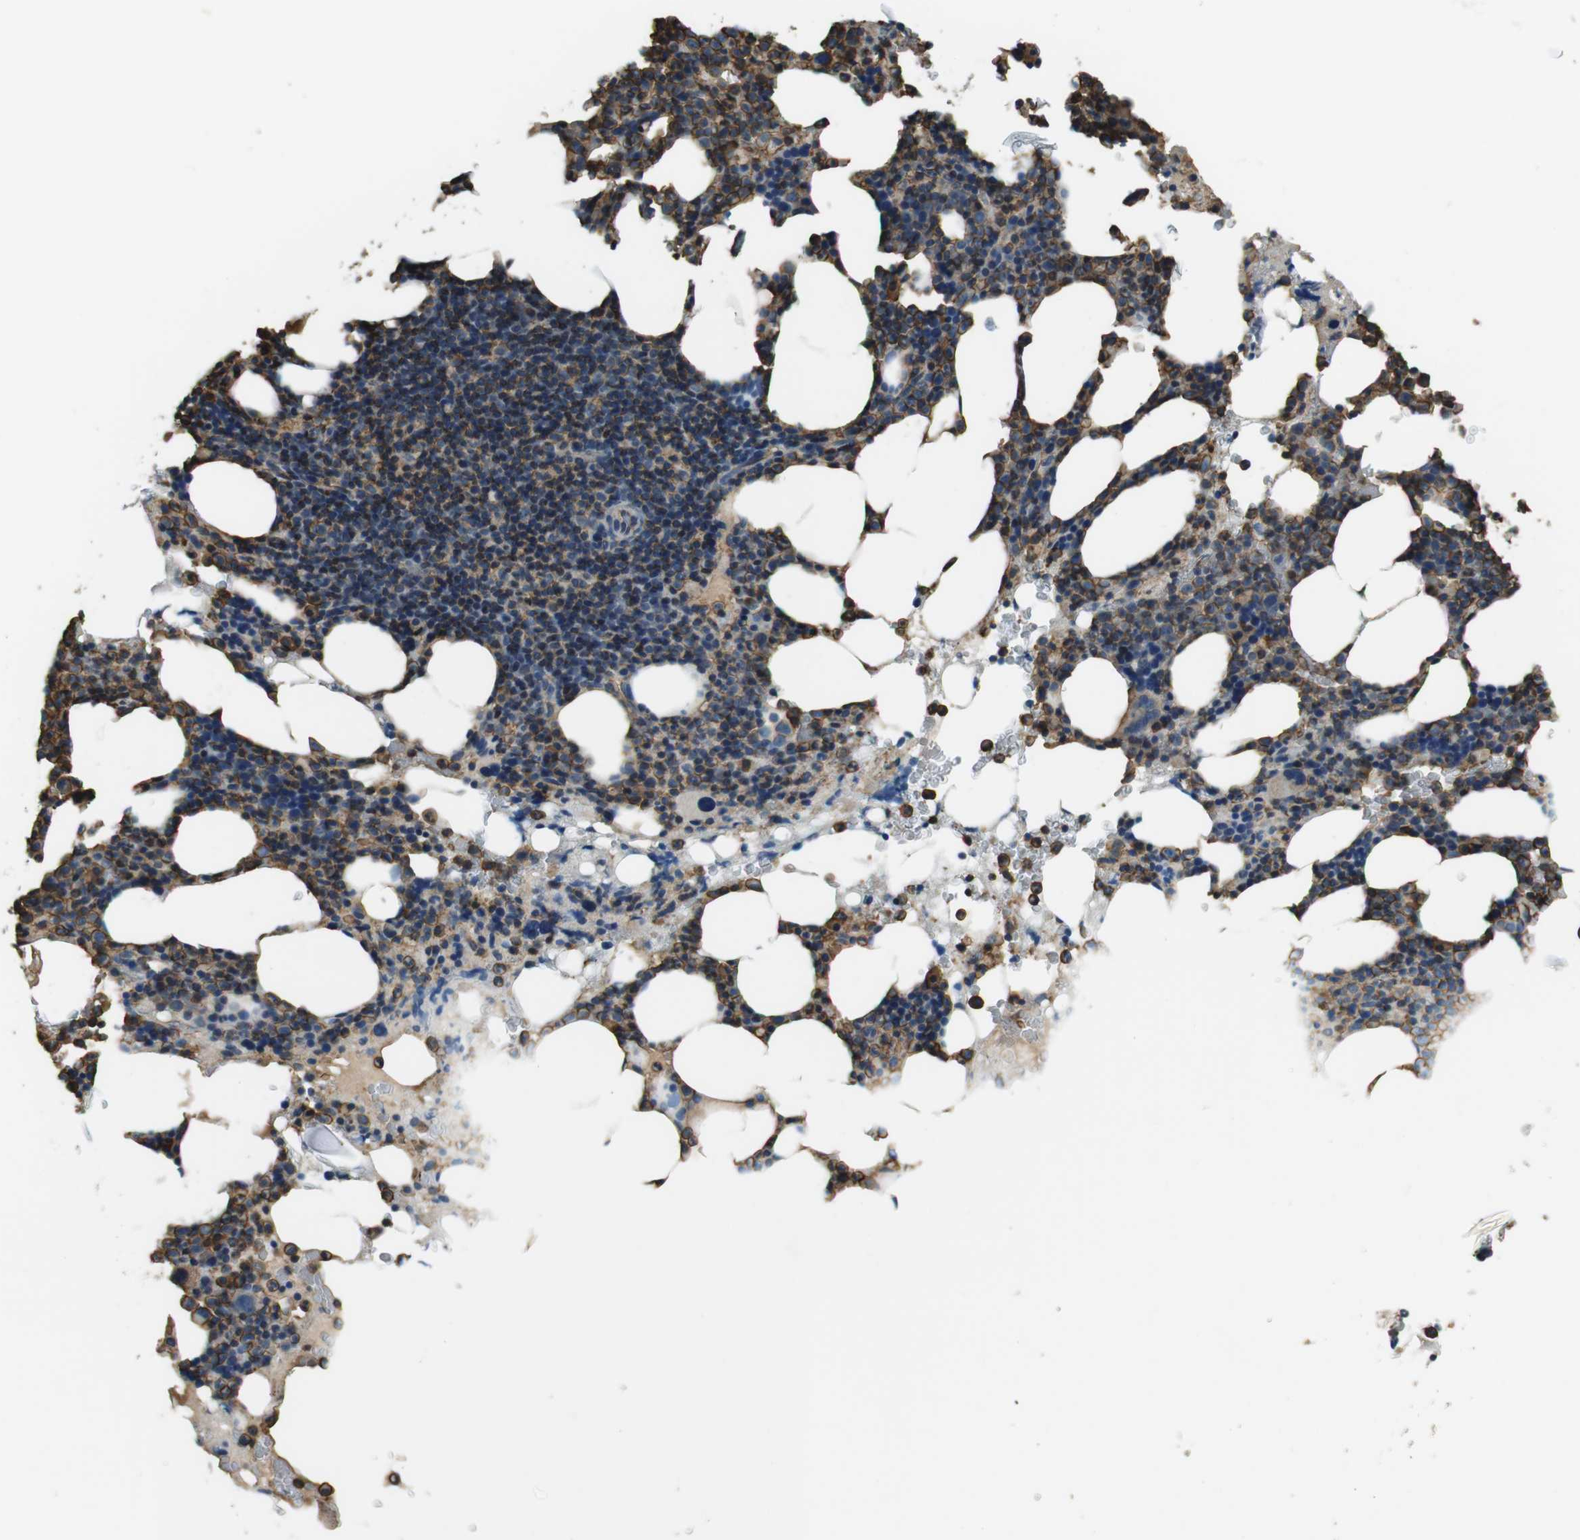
{"staining": {"intensity": "moderate", "quantity": "25%-75%", "location": "cytoplasmic/membranous"}, "tissue": "bone marrow", "cell_type": "Hematopoietic cells", "image_type": "normal", "snomed": [{"axis": "morphology", "description": "Normal tissue, NOS"}, {"axis": "morphology", "description": "Inflammation, NOS"}, {"axis": "topography", "description": "Bone marrow"}], "caption": "Immunohistochemical staining of benign bone marrow demonstrates 25%-75% levels of moderate cytoplasmic/membranous protein positivity in about 25%-75% of hematopoietic cells. The protein of interest is stained brown, and the nuclei are stained in blue (DAB IHC with brightfield microscopy, high magnification).", "gene": "FCAR", "patient": {"sex": "female", "age": 84}}